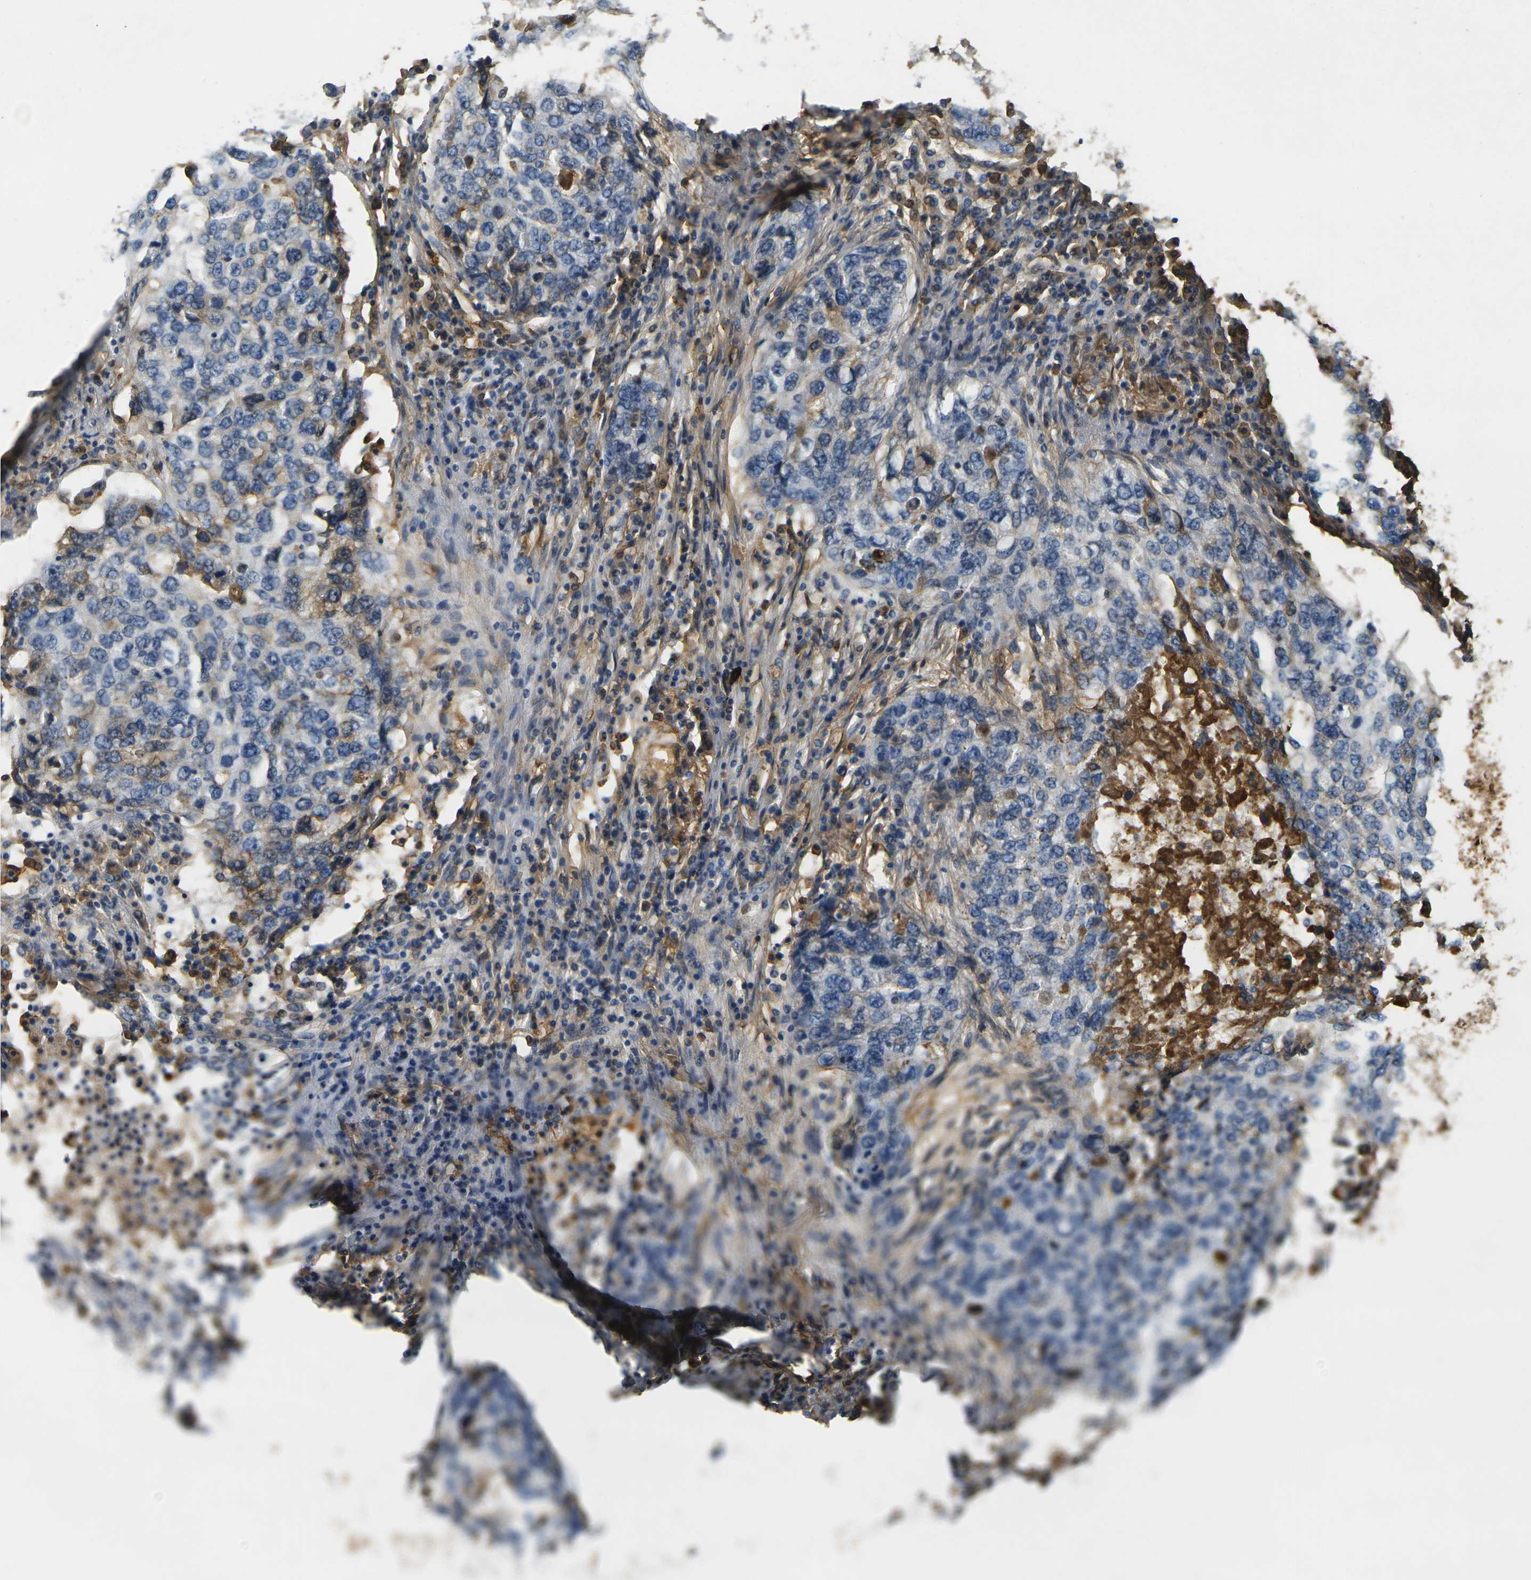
{"staining": {"intensity": "negative", "quantity": "none", "location": "none"}, "tissue": "lung cancer", "cell_type": "Tumor cells", "image_type": "cancer", "snomed": [{"axis": "morphology", "description": "Squamous cell carcinoma, NOS"}, {"axis": "topography", "description": "Lung"}], "caption": "A high-resolution image shows immunohistochemistry (IHC) staining of lung cancer, which shows no significant expression in tumor cells.", "gene": "PLCD1", "patient": {"sex": "female", "age": 63}}